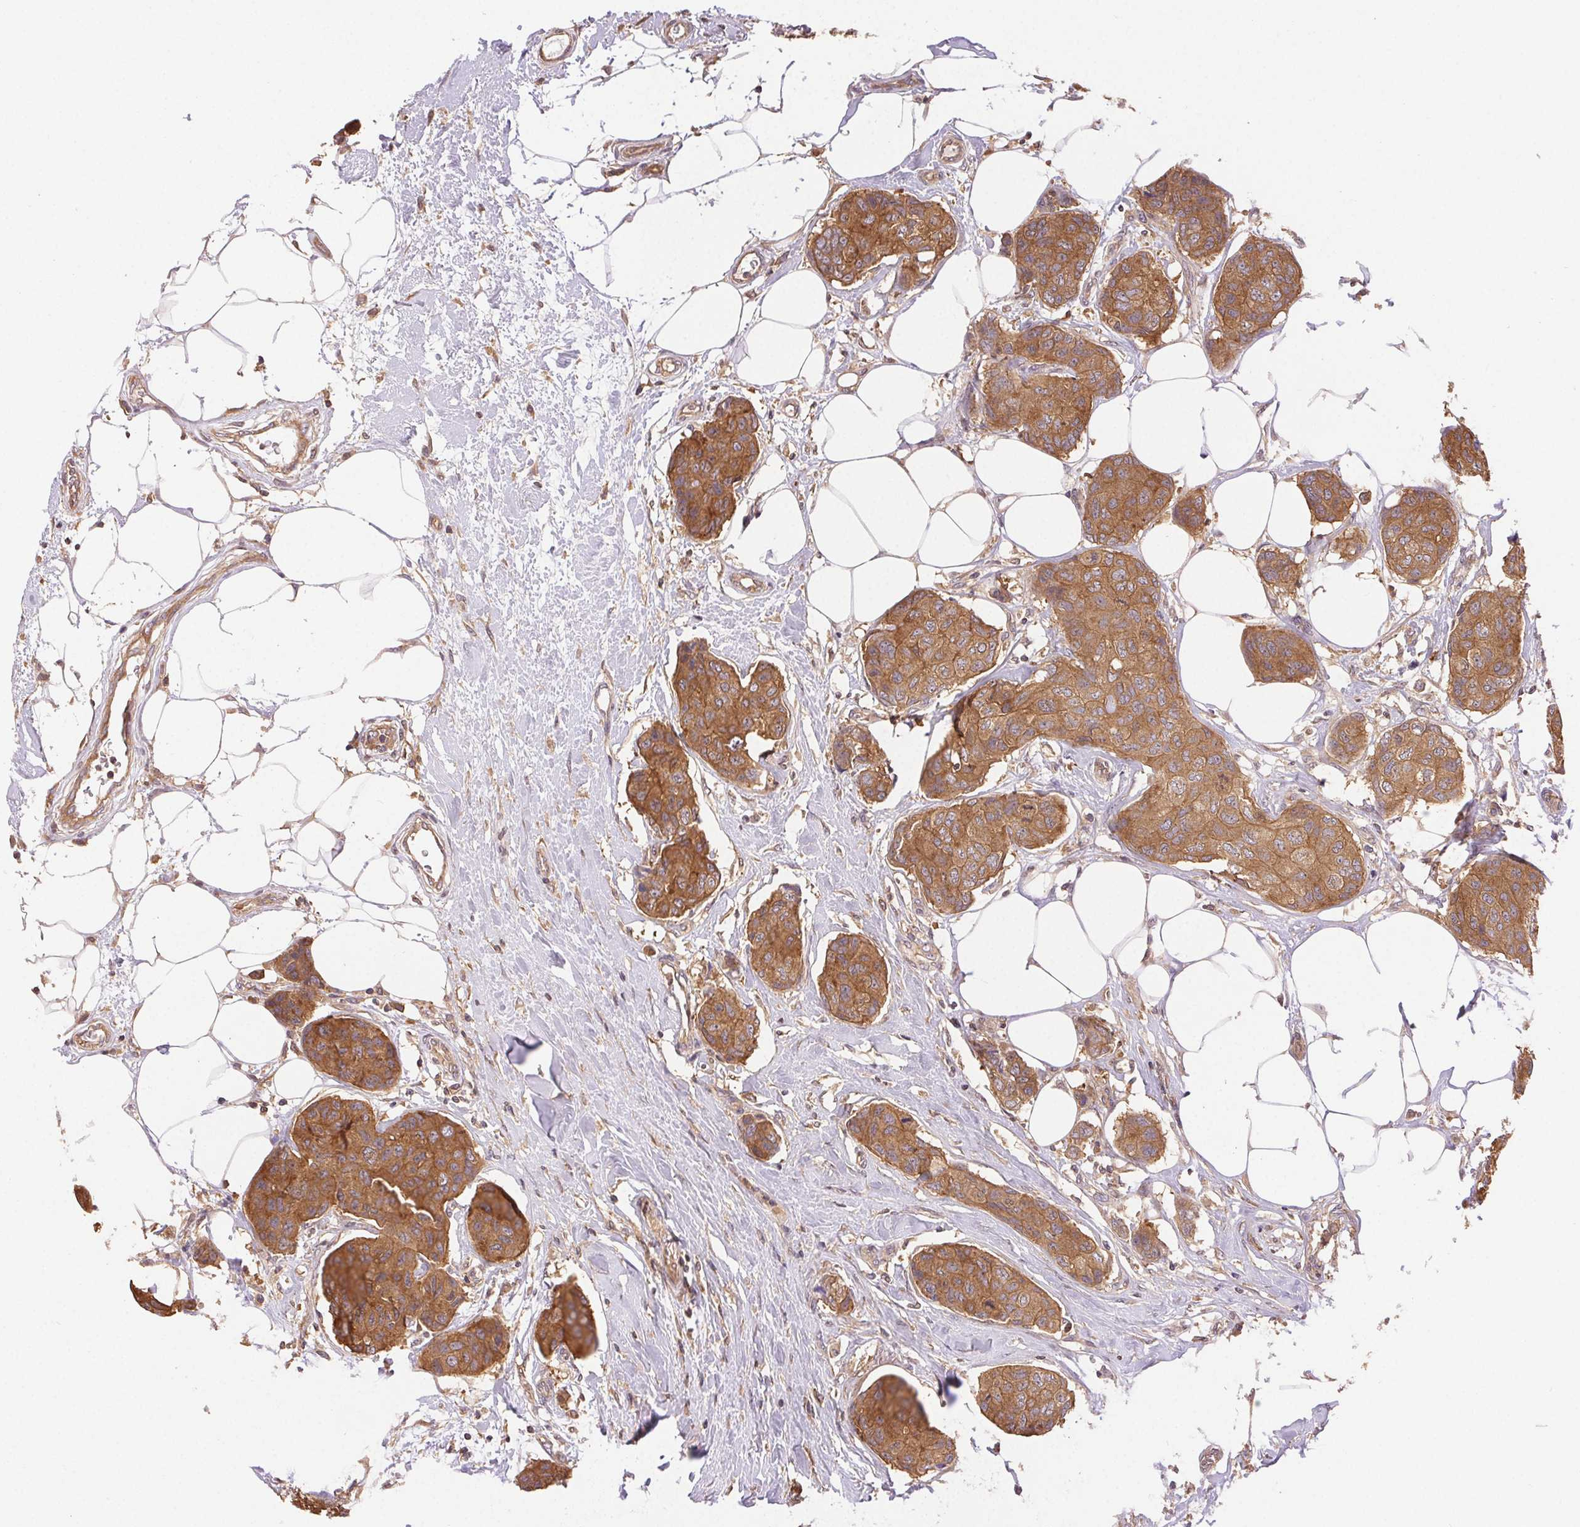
{"staining": {"intensity": "moderate", "quantity": ">75%", "location": "cytoplasmic/membranous"}, "tissue": "breast cancer", "cell_type": "Tumor cells", "image_type": "cancer", "snomed": [{"axis": "morphology", "description": "Duct carcinoma"}, {"axis": "topography", "description": "Breast"}], "caption": "Breast infiltrating ductal carcinoma stained with a protein marker reveals moderate staining in tumor cells.", "gene": "GDI2", "patient": {"sex": "female", "age": 80}}